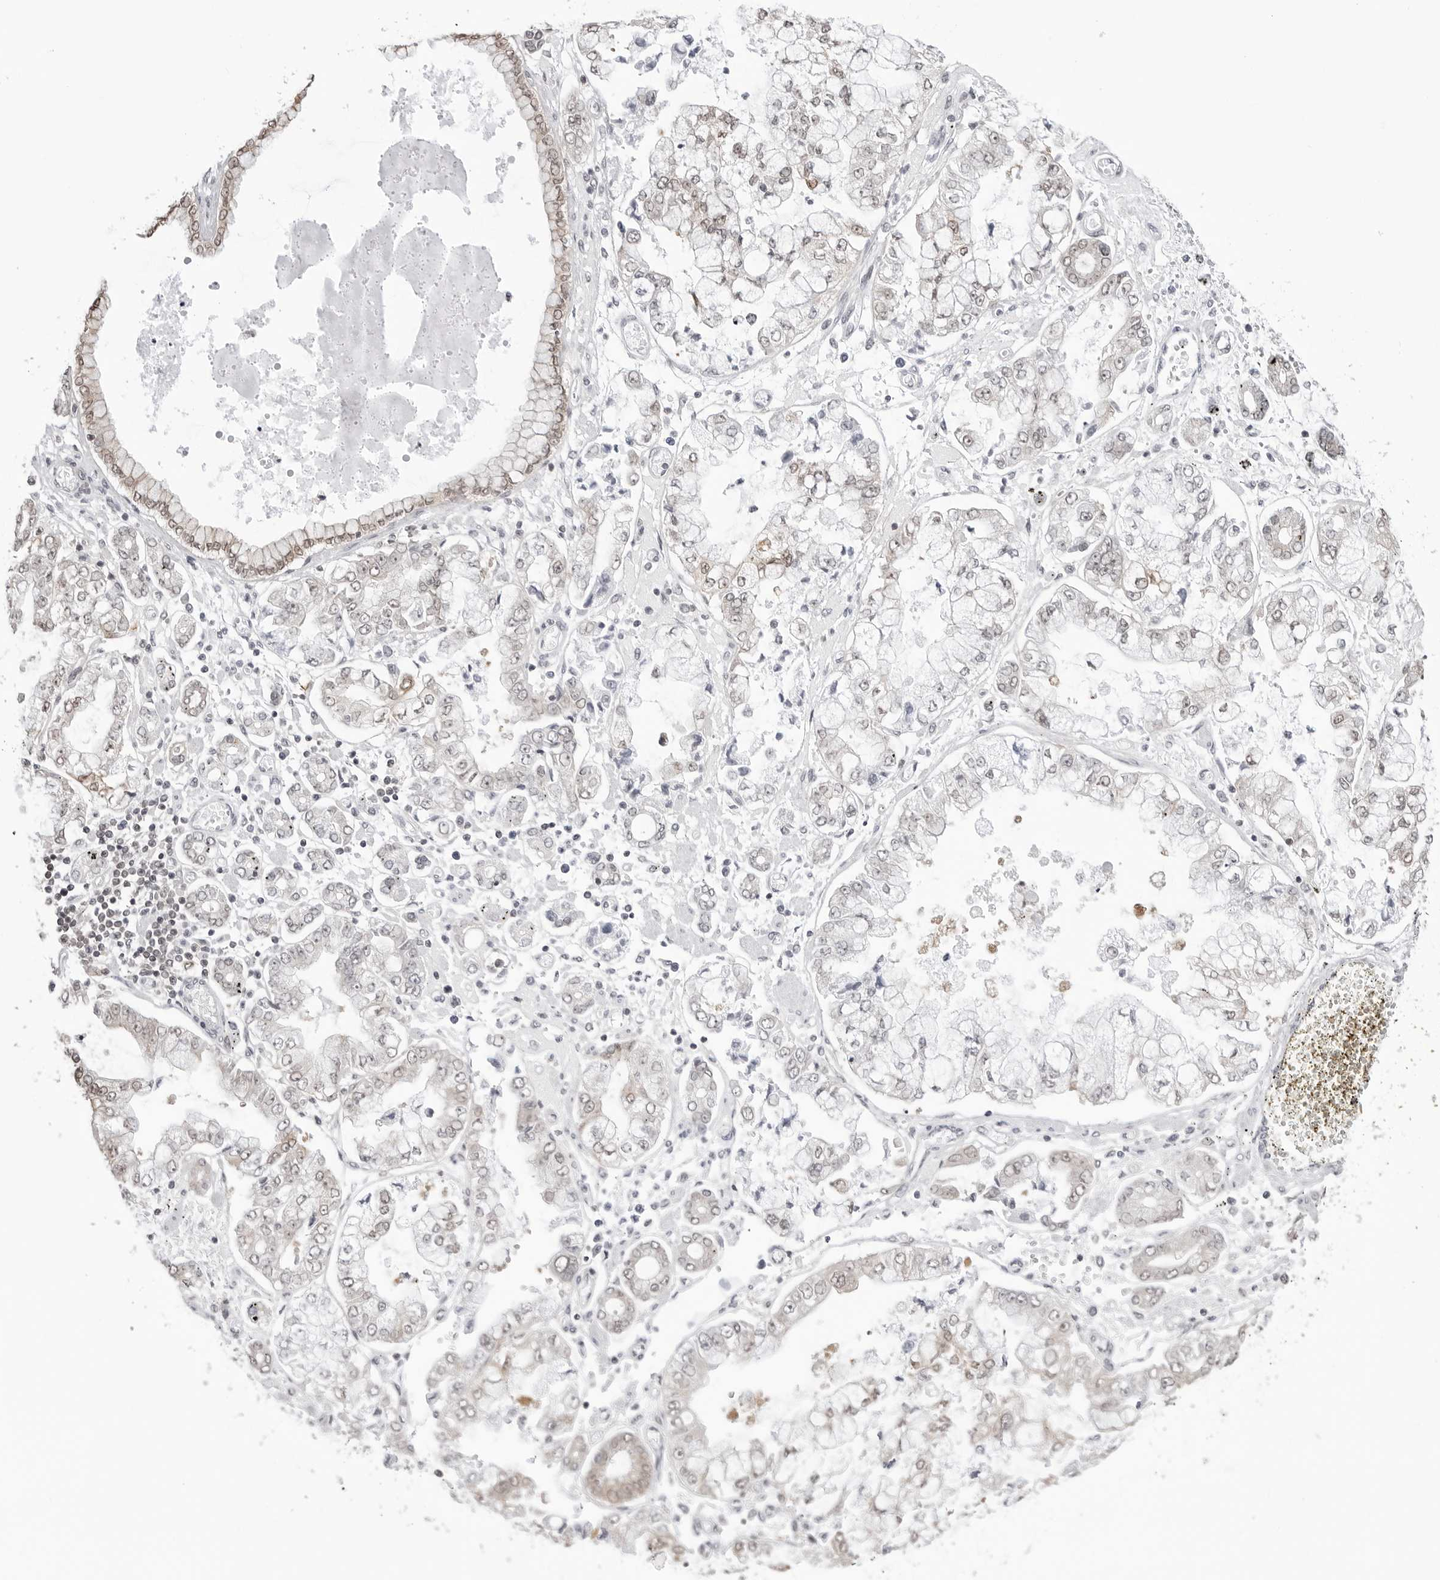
{"staining": {"intensity": "weak", "quantity": "<25%", "location": "nuclear"}, "tissue": "stomach cancer", "cell_type": "Tumor cells", "image_type": "cancer", "snomed": [{"axis": "morphology", "description": "Adenocarcinoma, NOS"}, {"axis": "topography", "description": "Stomach"}], "caption": "A high-resolution image shows immunohistochemistry (IHC) staining of stomach adenocarcinoma, which displays no significant expression in tumor cells.", "gene": "YWHAG", "patient": {"sex": "male", "age": 76}}